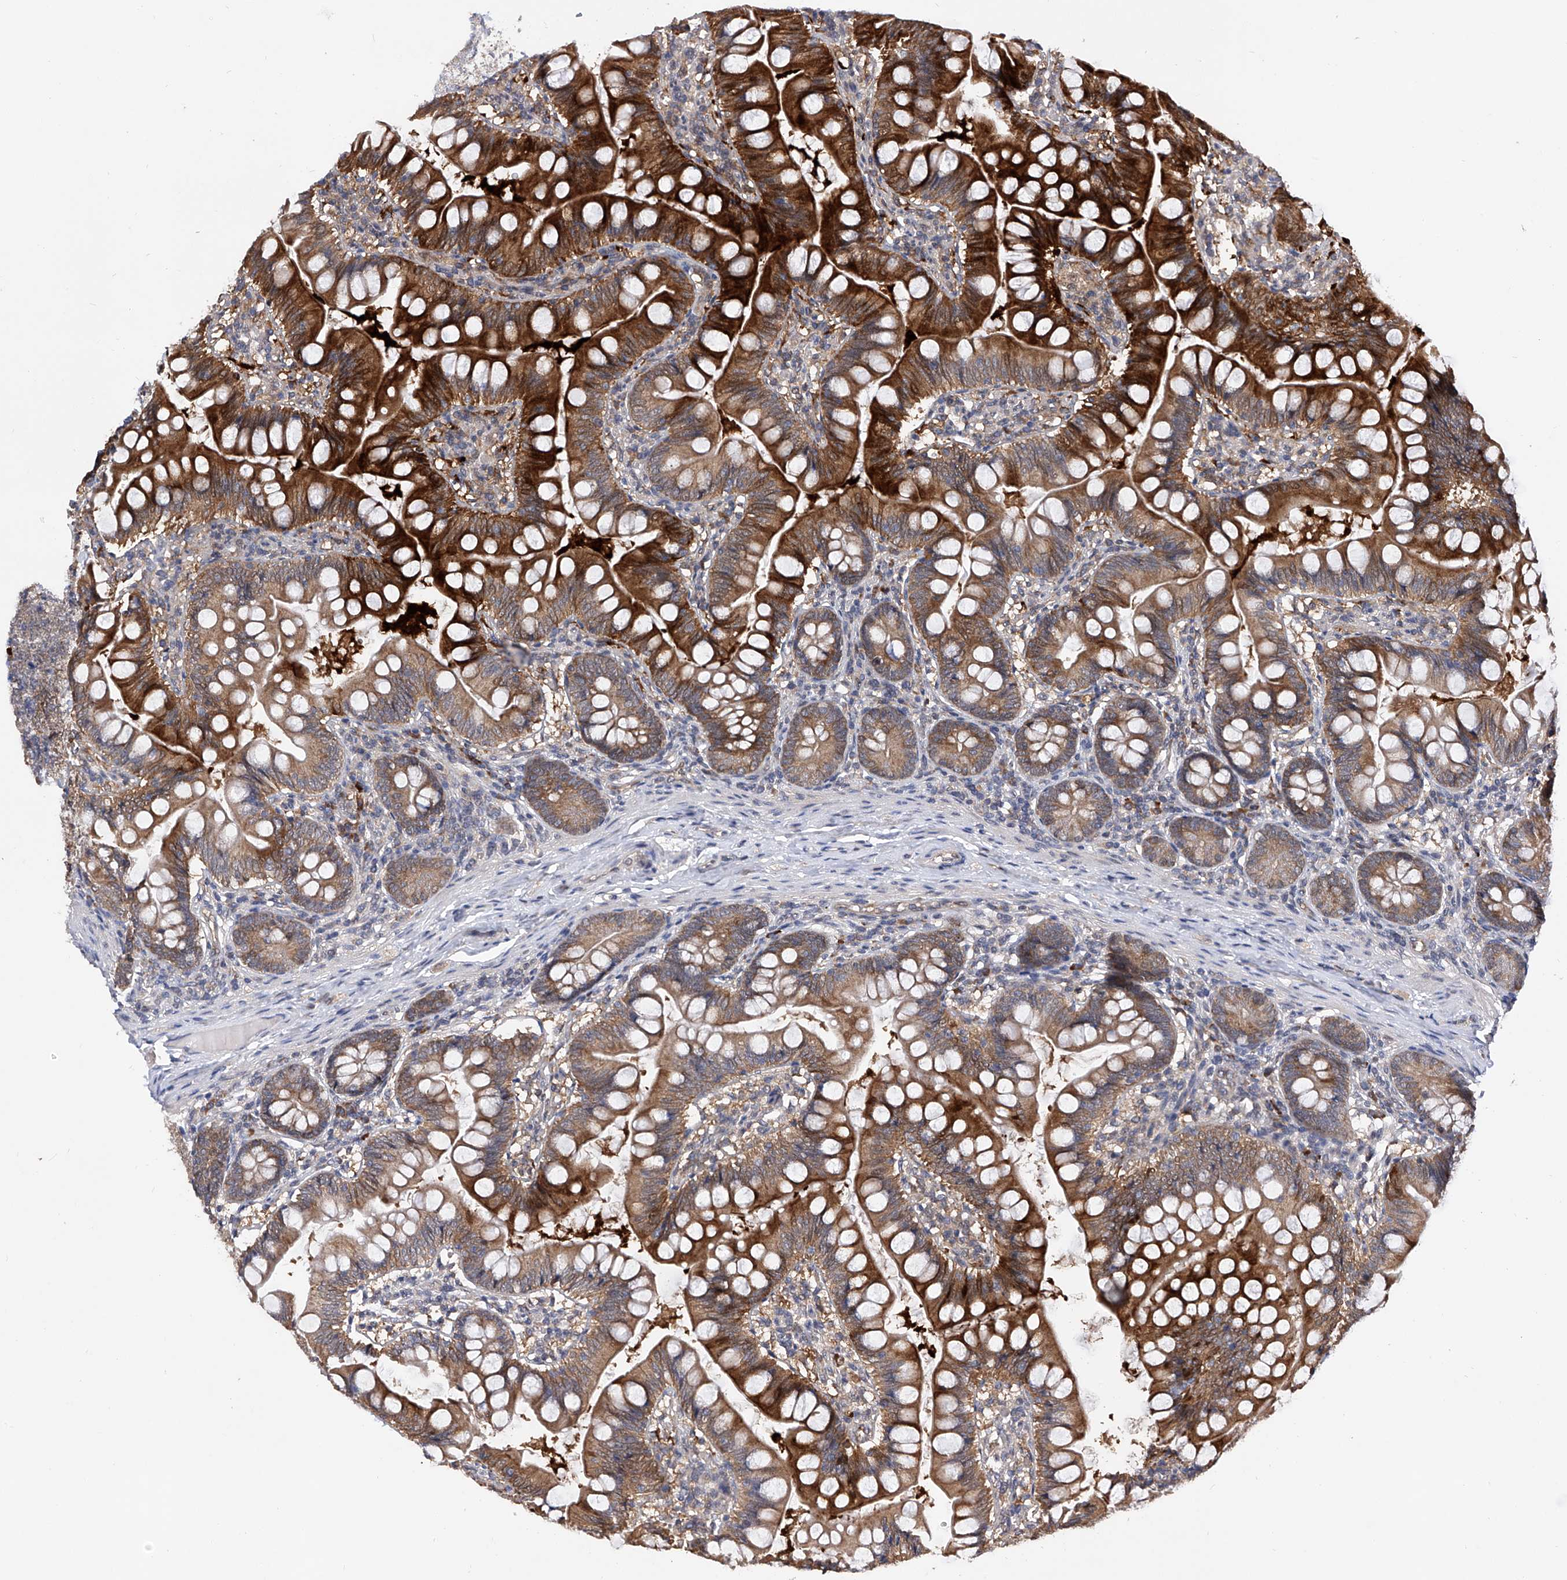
{"staining": {"intensity": "strong", "quantity": ">75%", "location": "cytoplasmic/membranous"}, "tissue": "small intestine", "cell_type": "Glandular cells", "image_type": "normal", "snomed": [{"axis": "morphology", "description": "Normal tissue, NOS"}, {"axis": "topography", "description": "Small intestine"}], "caption": "Protein analysis of normal small intestine displays strong cytoplasmic/membranous expression in approximately >75% of glandular cells. (IHC, brightfield microscopy, high magnification).", "gene": "USP45", "patient": {"sex": "male", "age": 7}}